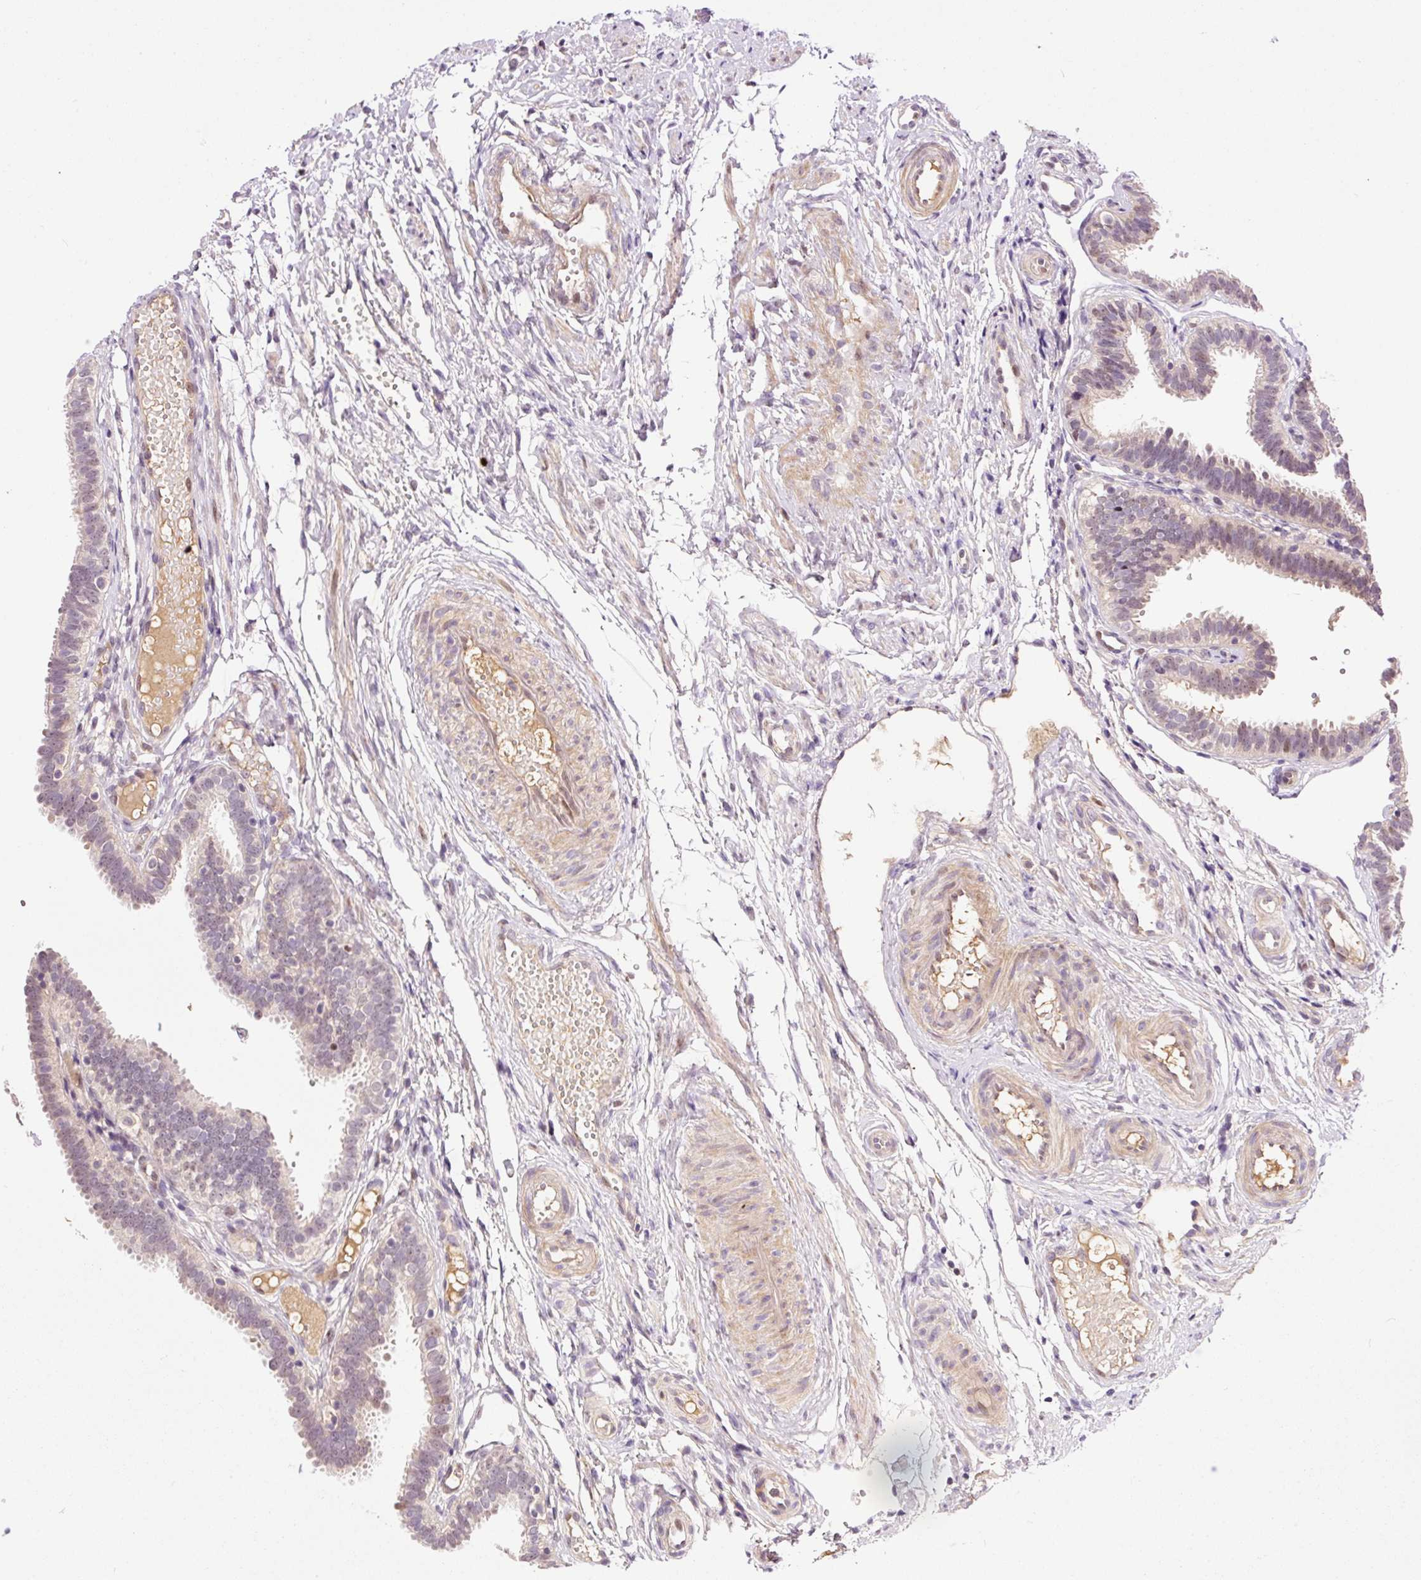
{"staining": {"intensity": "weak", "quantity": "25%-75%", "location": "cytoplasmic/membranous,nuclear"}, "tissue": "fallopian tube", "cell_type": "Glandular cells", "image_type": "normal", "snomed": [{"axis": "morphology", "description": "Normal tissue, NOS"}, {"axis": "topography", "description": "Fallopian tube"}], "caption": "An image of human fallopian tube stained for a protein exhibits weak cytoplasmic/membranous,nuclear brown staining in glandular cells.", "gene": "DPPA4", "patient": {"sex": "female", "age": 37}}